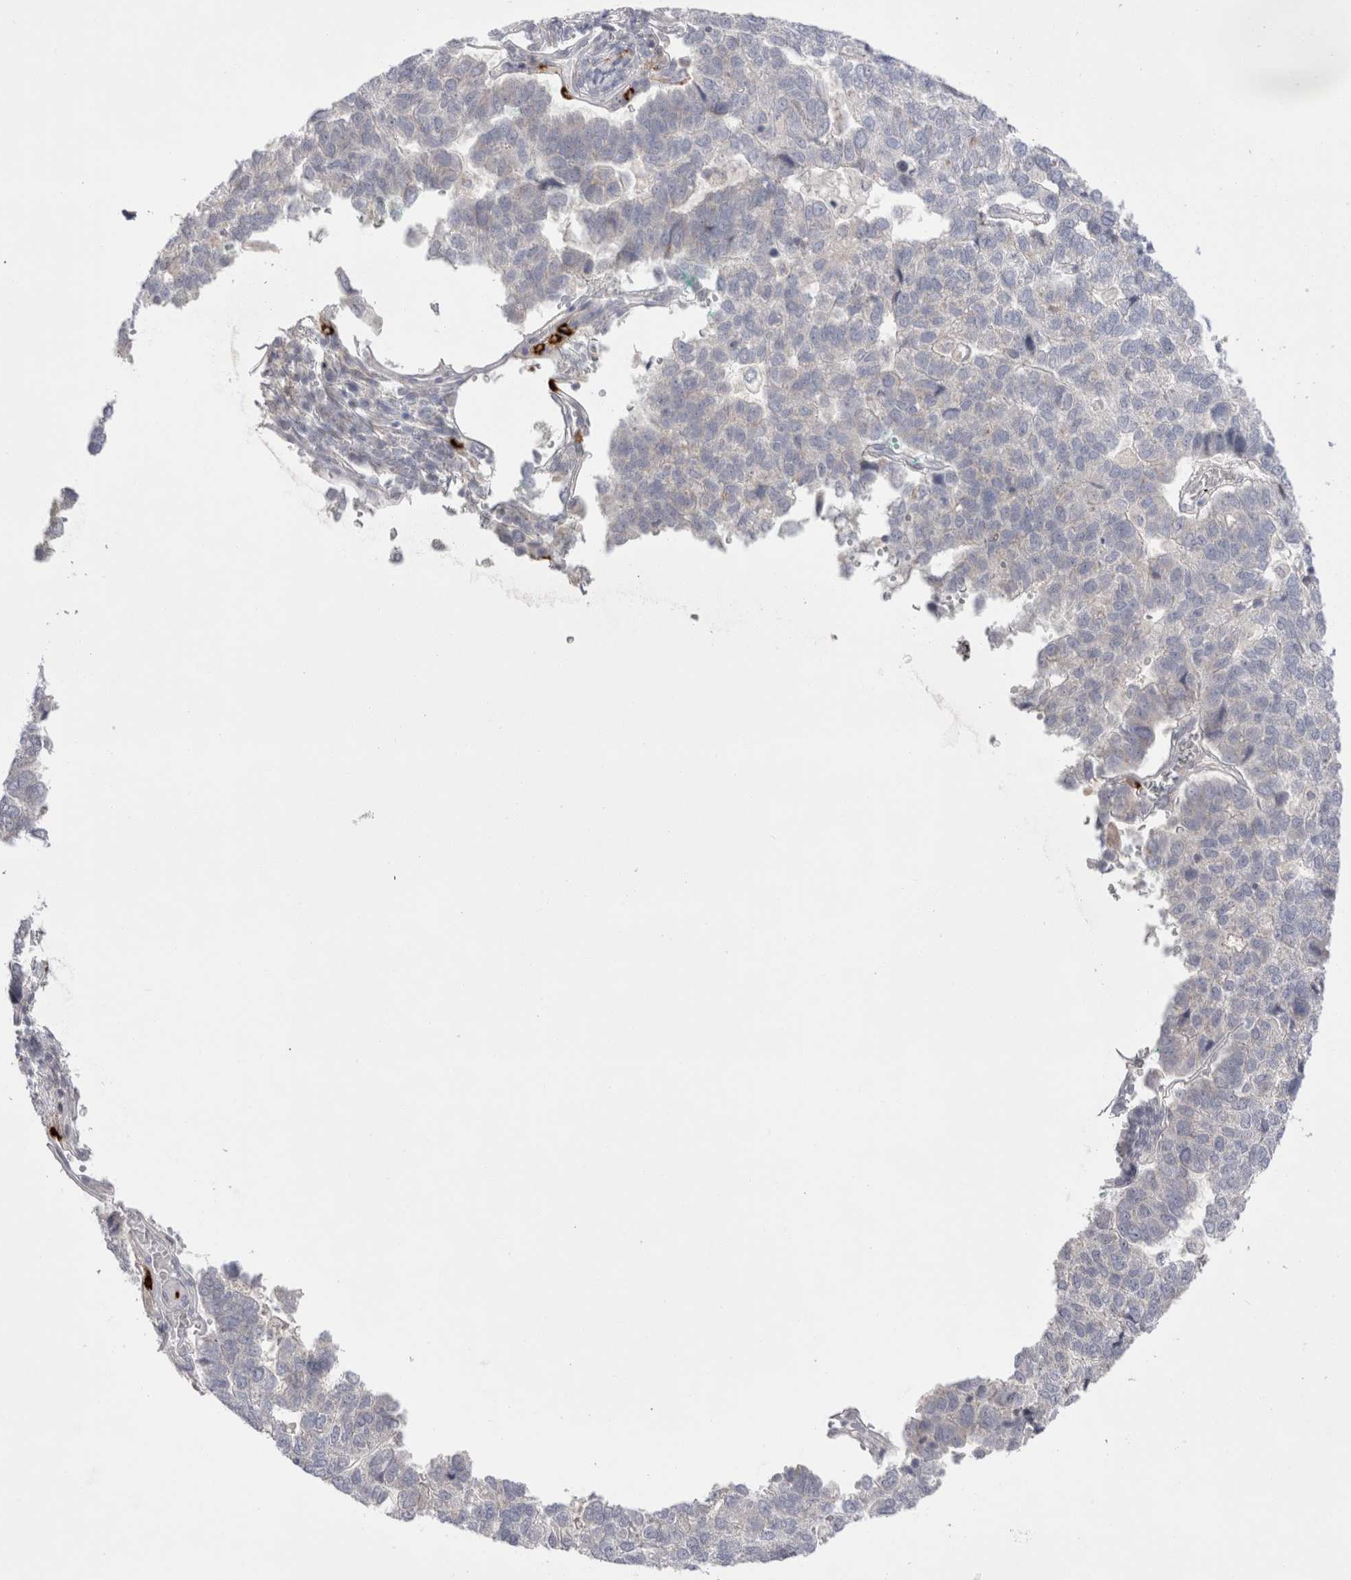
{"staining": {"intensity": "negative", "quantity": "none", "location": "none"}, "tissue": "pancreatic cancer", "cell_type": "Tumor cells", "image_type": "cancer", "snomed": [{"axis": "morphology", "description": "Adenocarcinoma, NOS"}, {"axis": "topography", "description": "Pancreas"}], "caption": "Immunohistochemistry micrograph of neoplastic tissue: human pancreatic cancer (adenocarcinoma) stained with DAB displays no significant protein staining in tumor cells.", "gene": "SPINK2", "patient": {"sex": "female", "age": 61}}